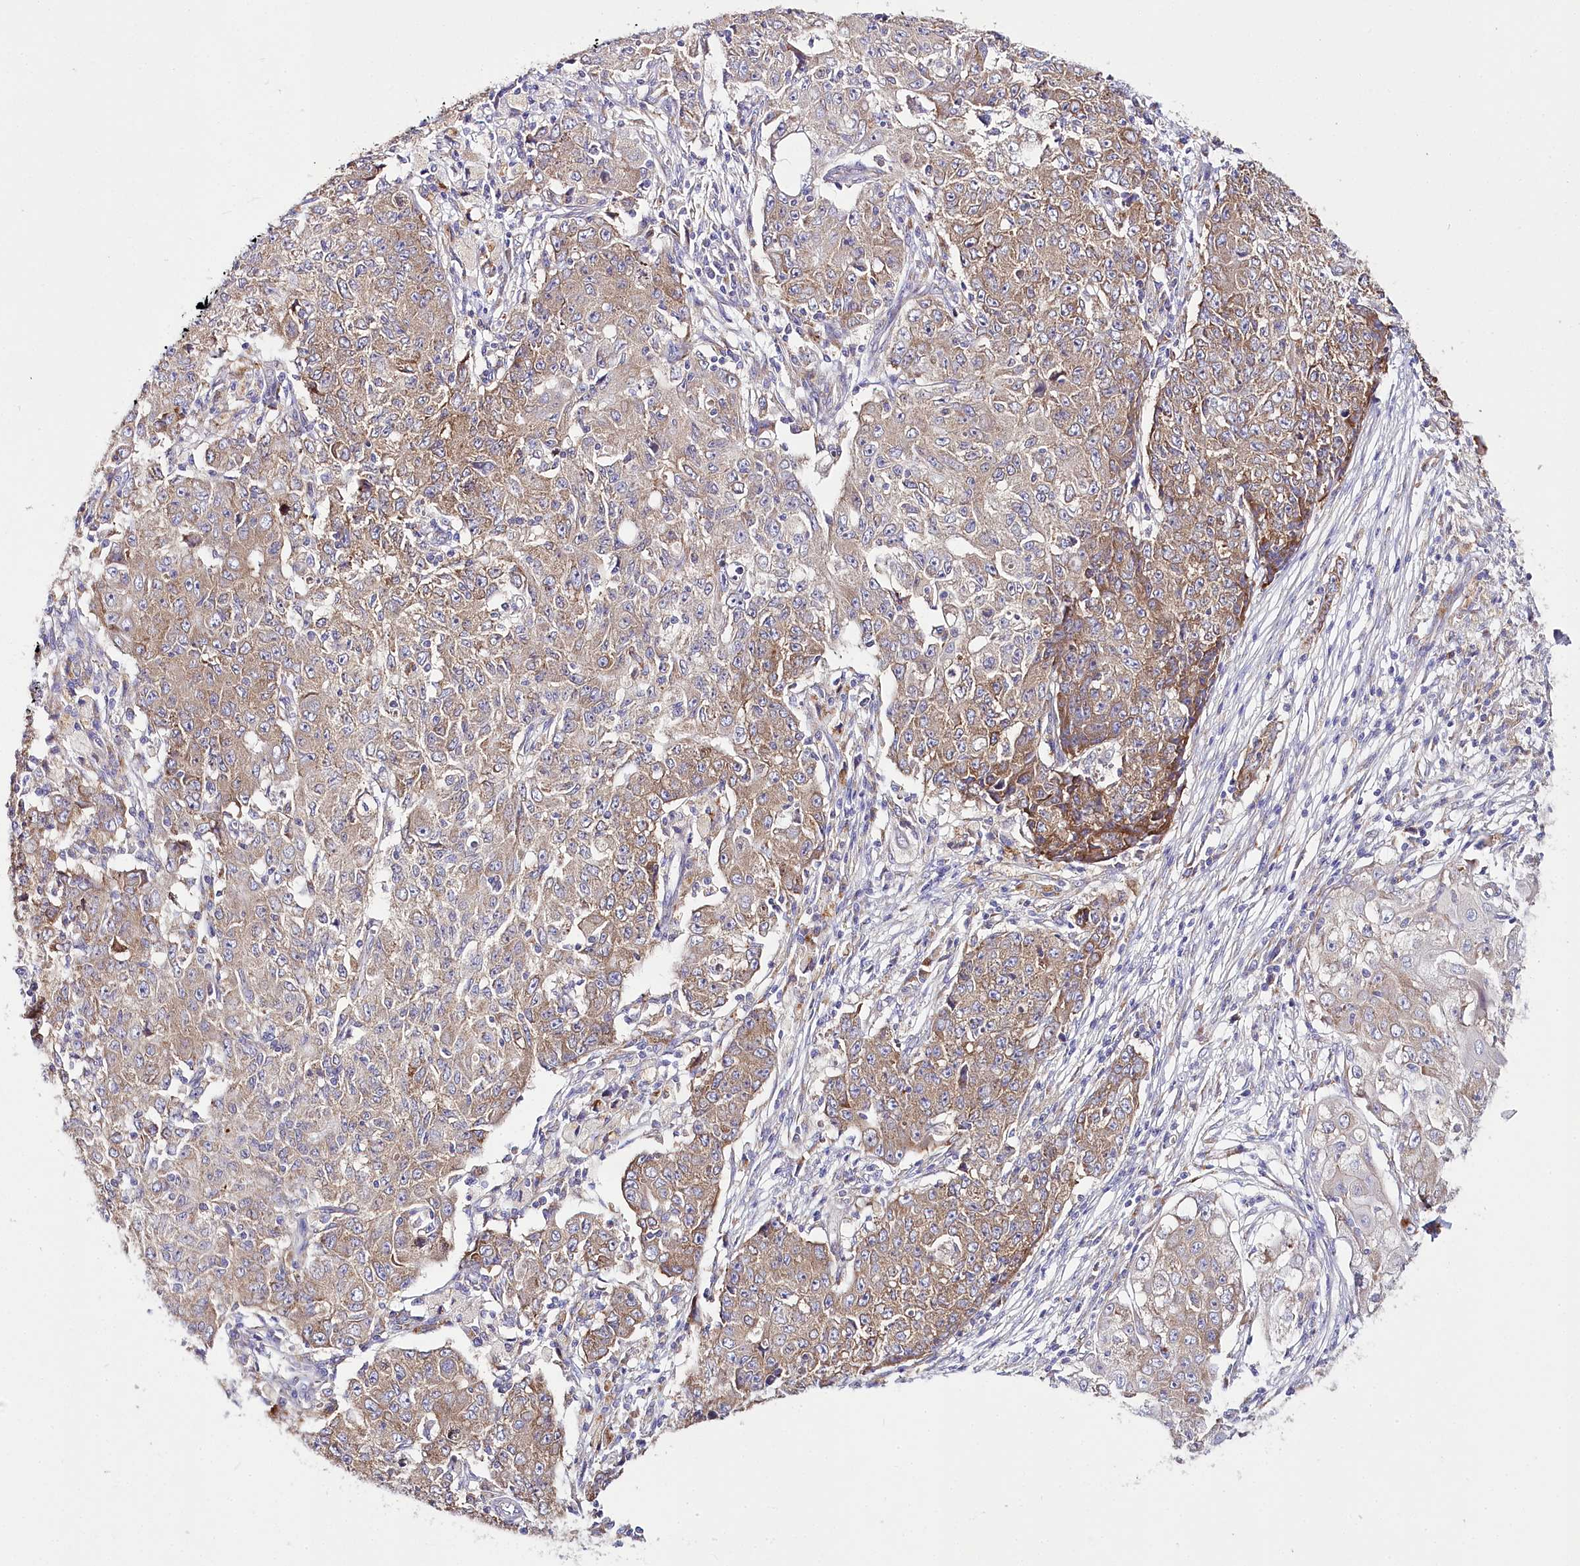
{"staining": {"intensity": "moderate", "quantity": "25%-75%", "location": "cytoplasmic/membranous"}, "tissue": "ovarian cancer", "cell_type": "Tumor cells", "image_type": "cancer", "snomed": [{"axis": "morphology", "description": "Carcinoma, endometroid"}, {"axis": "topography", "description": "Ovary"}], "caption": "The image shows a brown stain indicating the presence of a protein in the cytoplasmic/membranous of tumor cells in ovarian endometroid carcinoma.", "gene": "THUMPD3", "patient": {"sex": "female", "age": 42}}